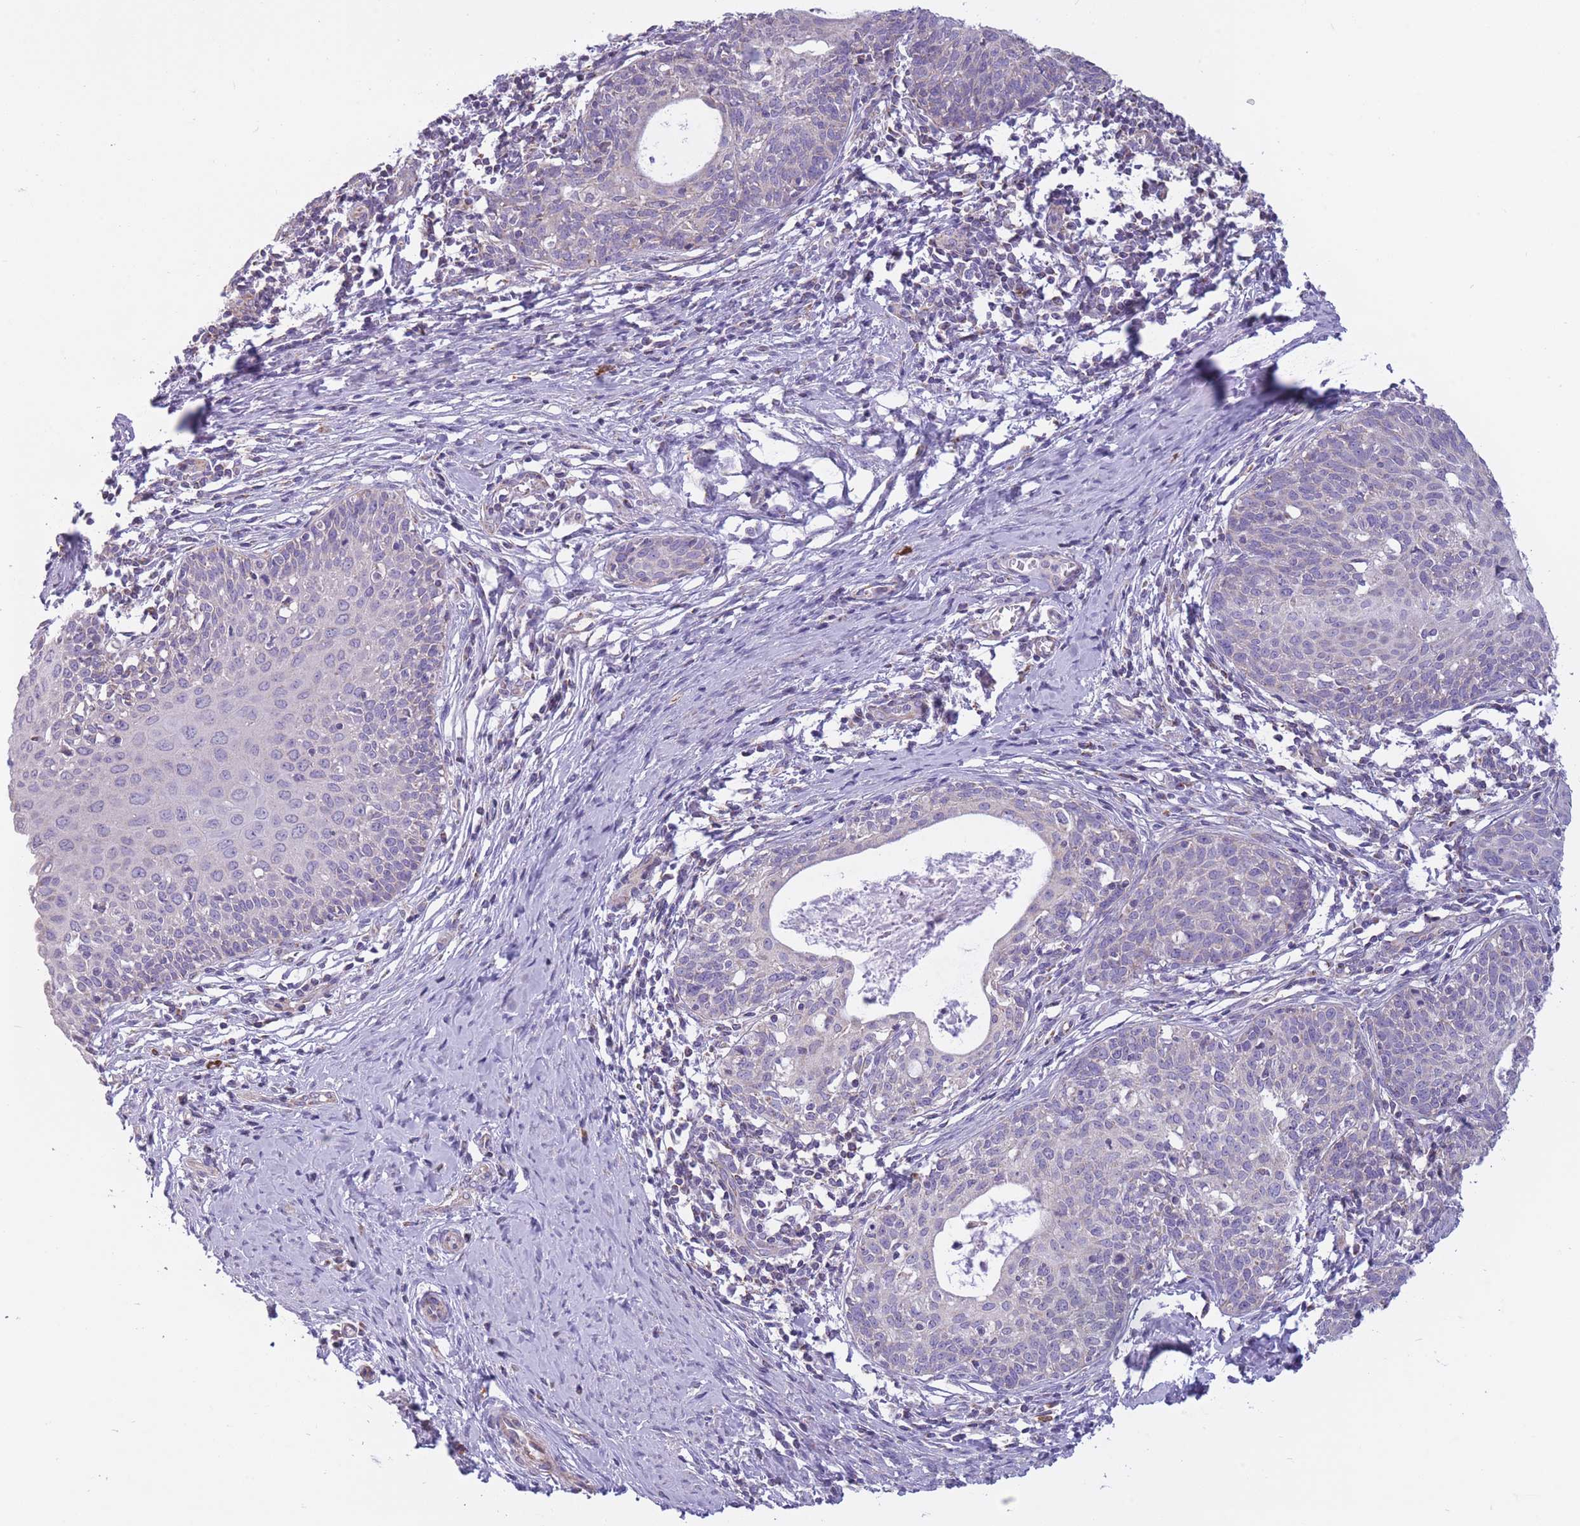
{"staining": {"intensity": "negative", "quantity": "none", "location": "none"}, "tissue": "cervical cancer", "cell_type": "Tumor cells", "image_type": "cancer", "snomed": [{"axis": "morphology", "description": "Squamous cell carcinoma, NOS"}, {"axis": "topography", "description": "Cervix"}], "caption": "There is no significant positivity in tumor cells of cervical squamous cell carcinoma. The staining is performed using DAB brown chromogen with nuclei counter-stained in using hematoxylin.", "gene": "PDHA1", "patient": {"sex": "female", "age": 52}}